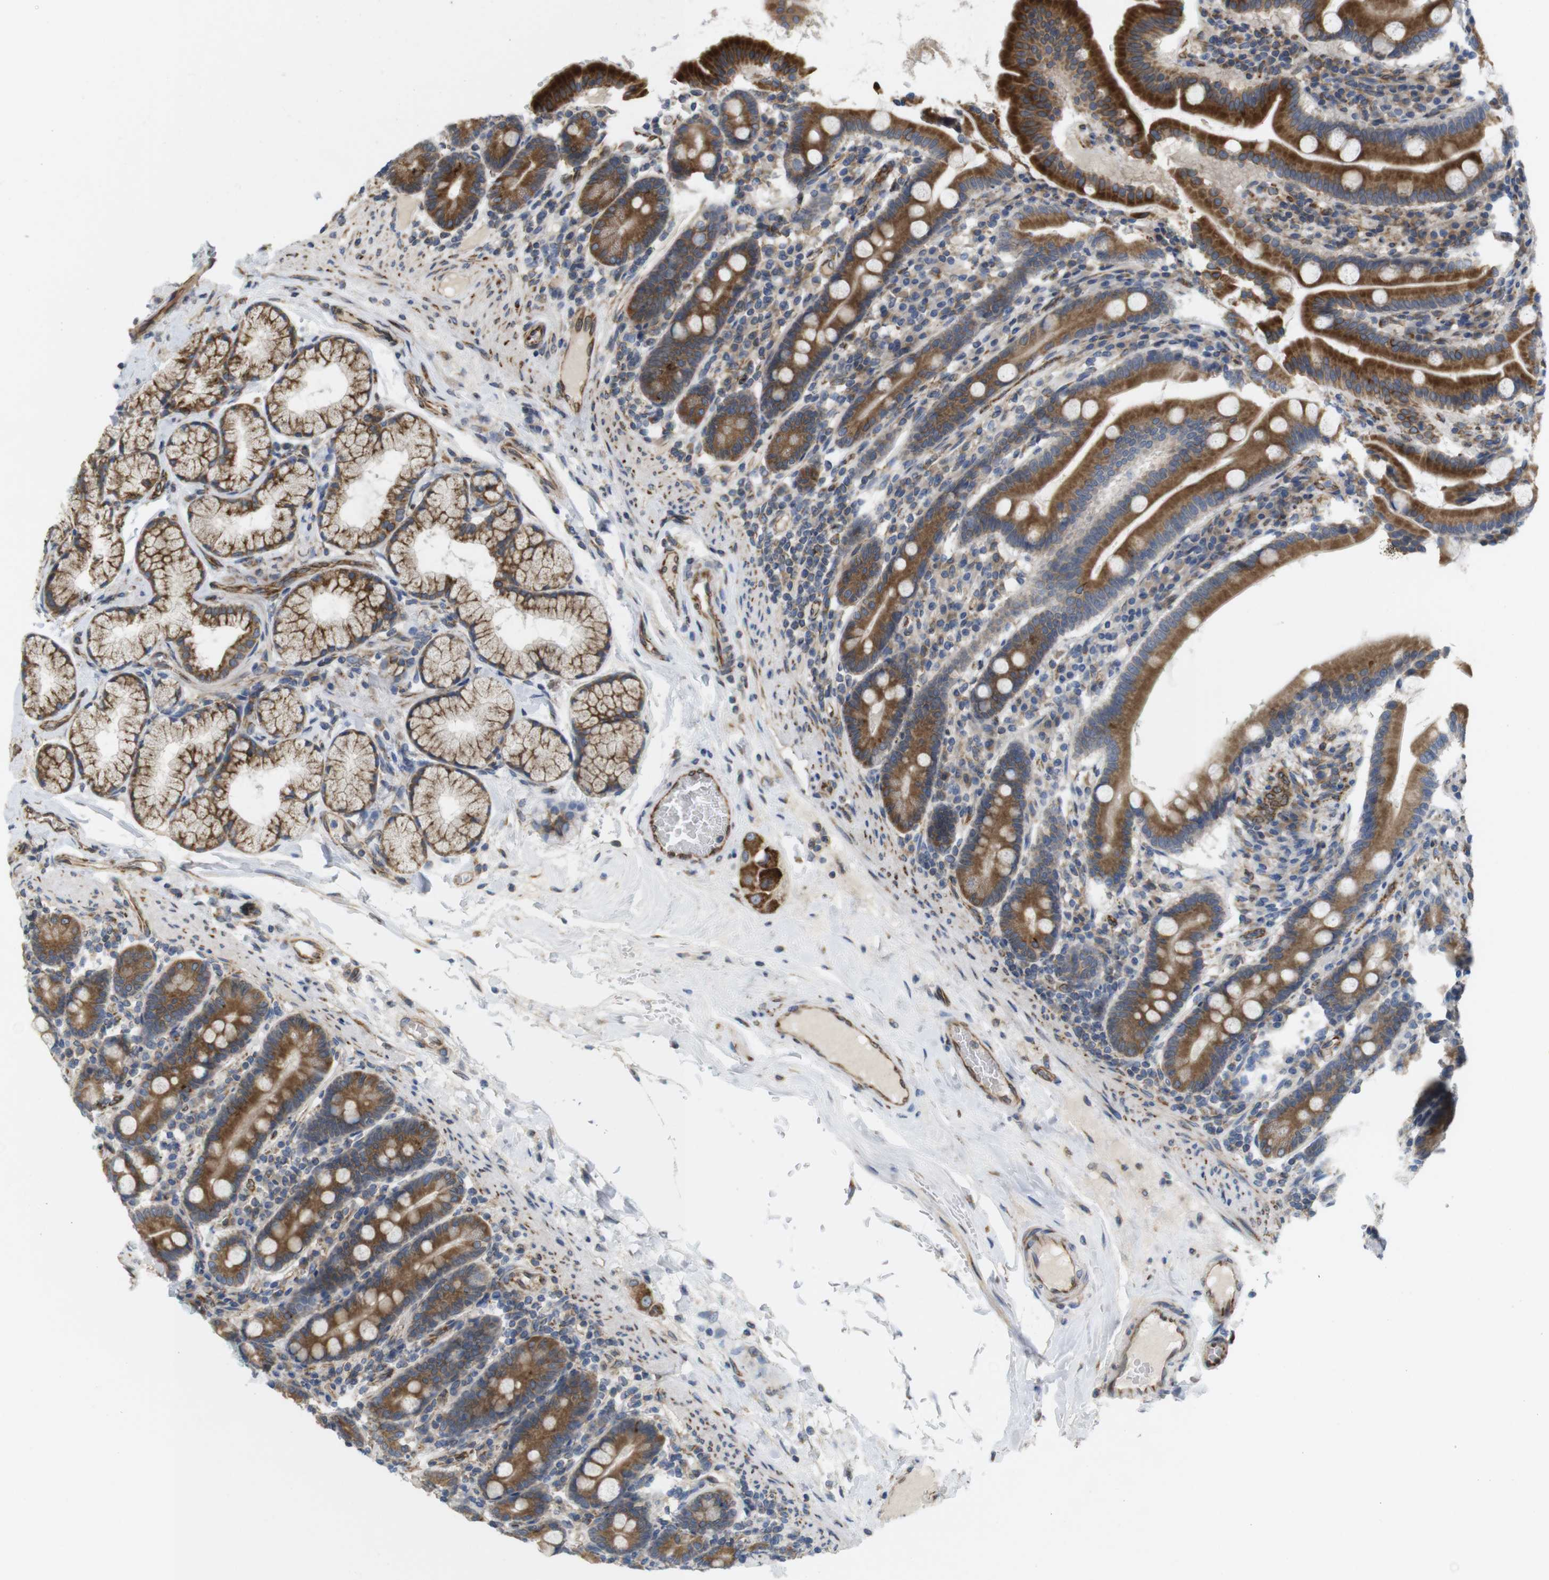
{"staining": {"intensity": "strong", "quantity": ">75%", "location": "cytoplasmic/membranous"}, "tissue": "duodenum", "cell_type": "Glandular cells", "image_type": "normal", "snomed": [{"axis": "morphology", "description": "Normal tissue, NOS"}, {"axis": "topography", "description": "Duodenum"}], "caption": "Immunohistochemical staining of benign duodenum reveals strong cytoplasmic/membranous protein positivity in approximately >75% of glandular cells. (brown staining indicates protein expression, while blue staining denotes nuclei).", "gene": "PCNX2", "patient": {"sex": "male", "age": 50}}